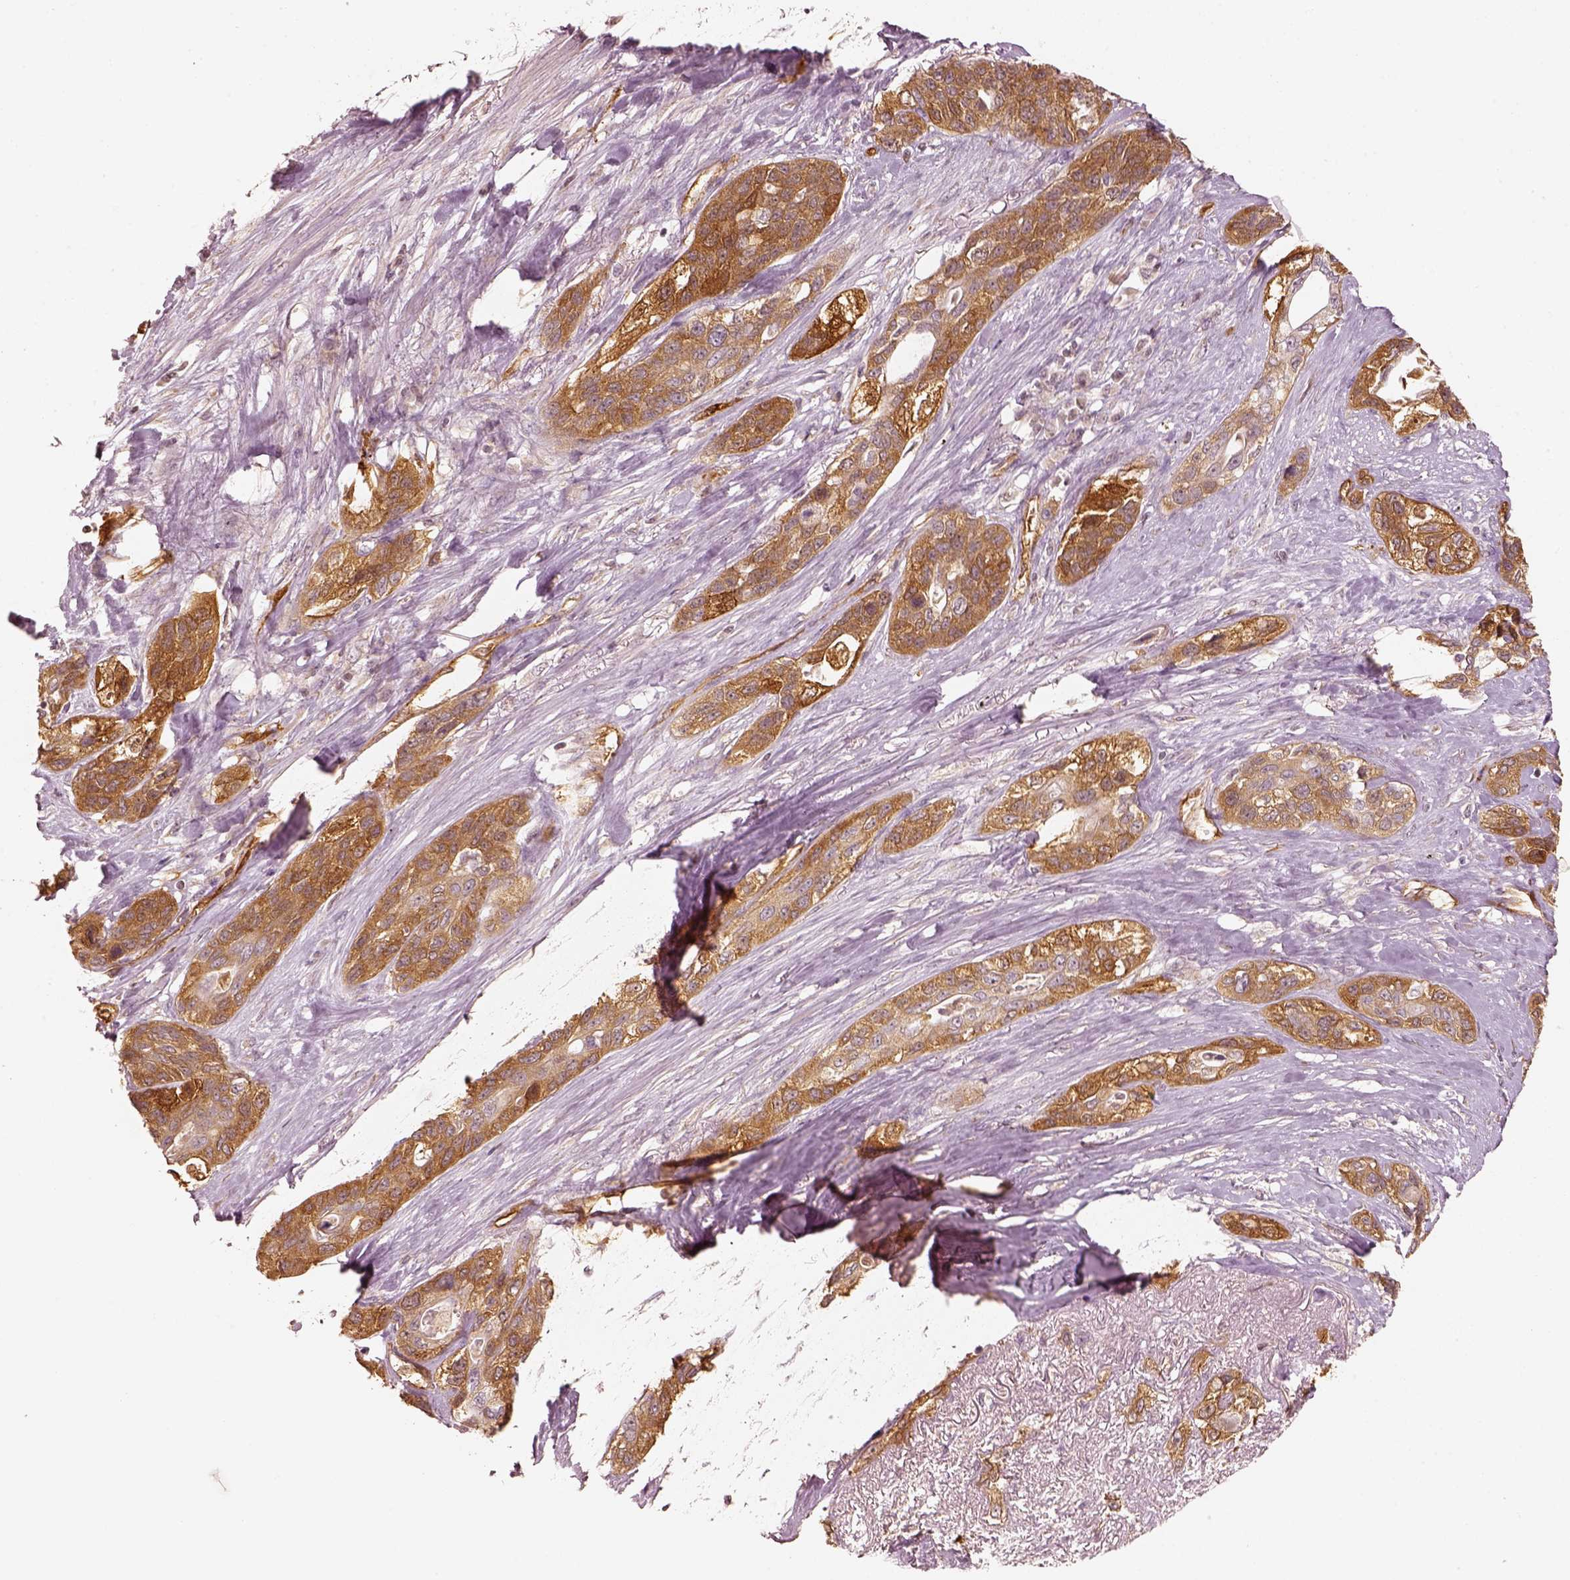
{"staining": {"intensity": "moderate", "quantity": ">75%", "location": "cytoplasmic/membranous"}, "tissue": "lung cancer", "cell_type": "Tumor cells", "image_type": "cancer", "snomed": [{"axis": "morphology", "description": "Squamous cell carcinoma, NOS"}, {"axis": "topography", "description": "Lung"}], "caption": "A micrograph showing moderate cytoplasmic/membranous staining in approximately >75% of tumor cells in lung cancer (squamous cell carcinoma), as visualized by brown immunohistochemical staining.", "gene": "FSCN1", "patient": {"sex": "female", "age": 70}}